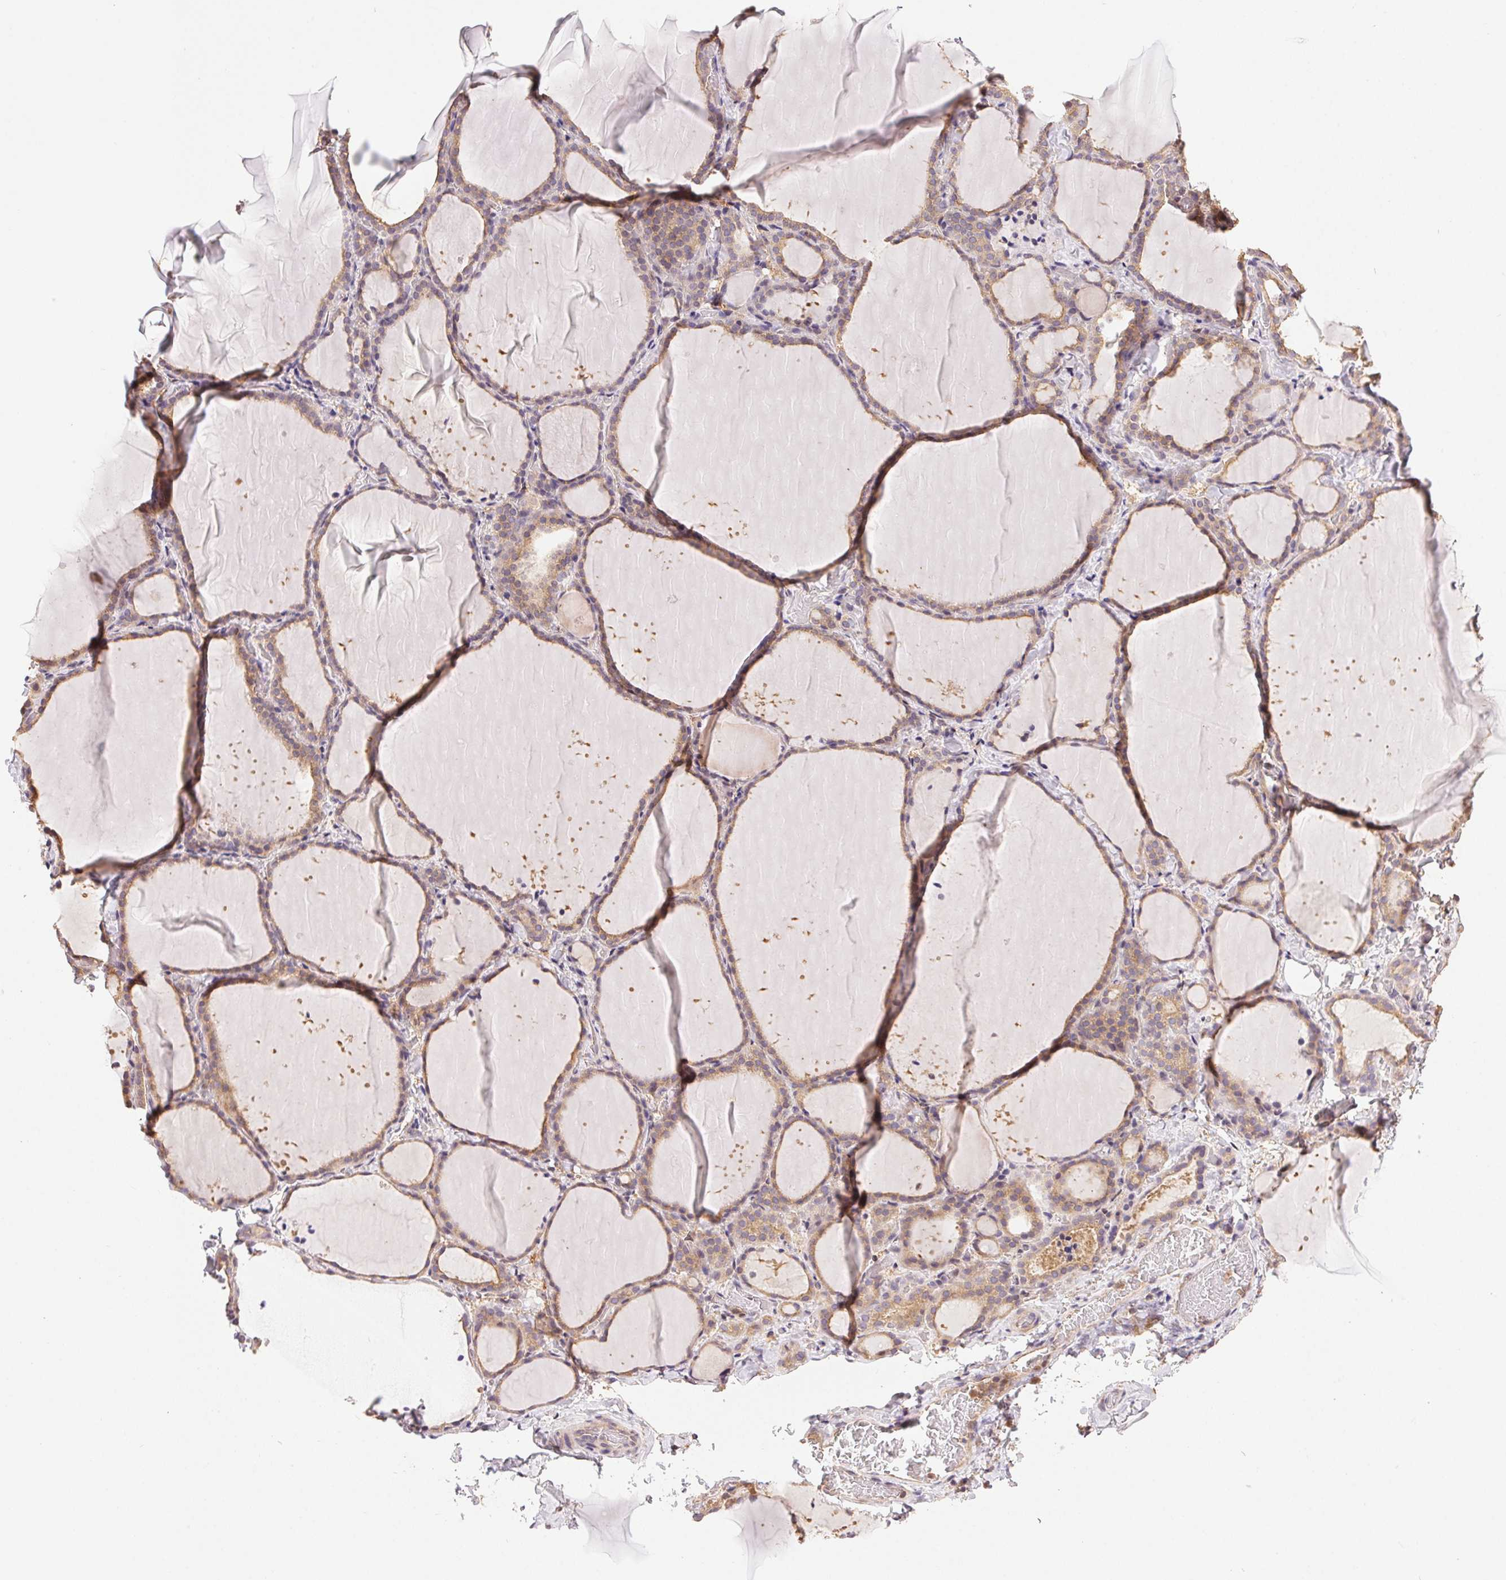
{"staining": {"intensity": "weak", "quantity": ">75%", "location": "cytoplasmic/membranous"}, "tissue": "thyroid gland", "cell_type": "Glandular cells", "image_type": "normal", "snomed": [{"axis": "morphology", "description": "Normal tissue, NOS"}, {"axis": "topography", "description": "Thyroid gland"}], "caption": "Weak cytoplasmic/membranous expression for a protein is seen in about >75% of glandular cells of unremarkable thyroid gland using IHC.", "gene": "GDI1", "patient": {"sex": "female", "age": 22}}